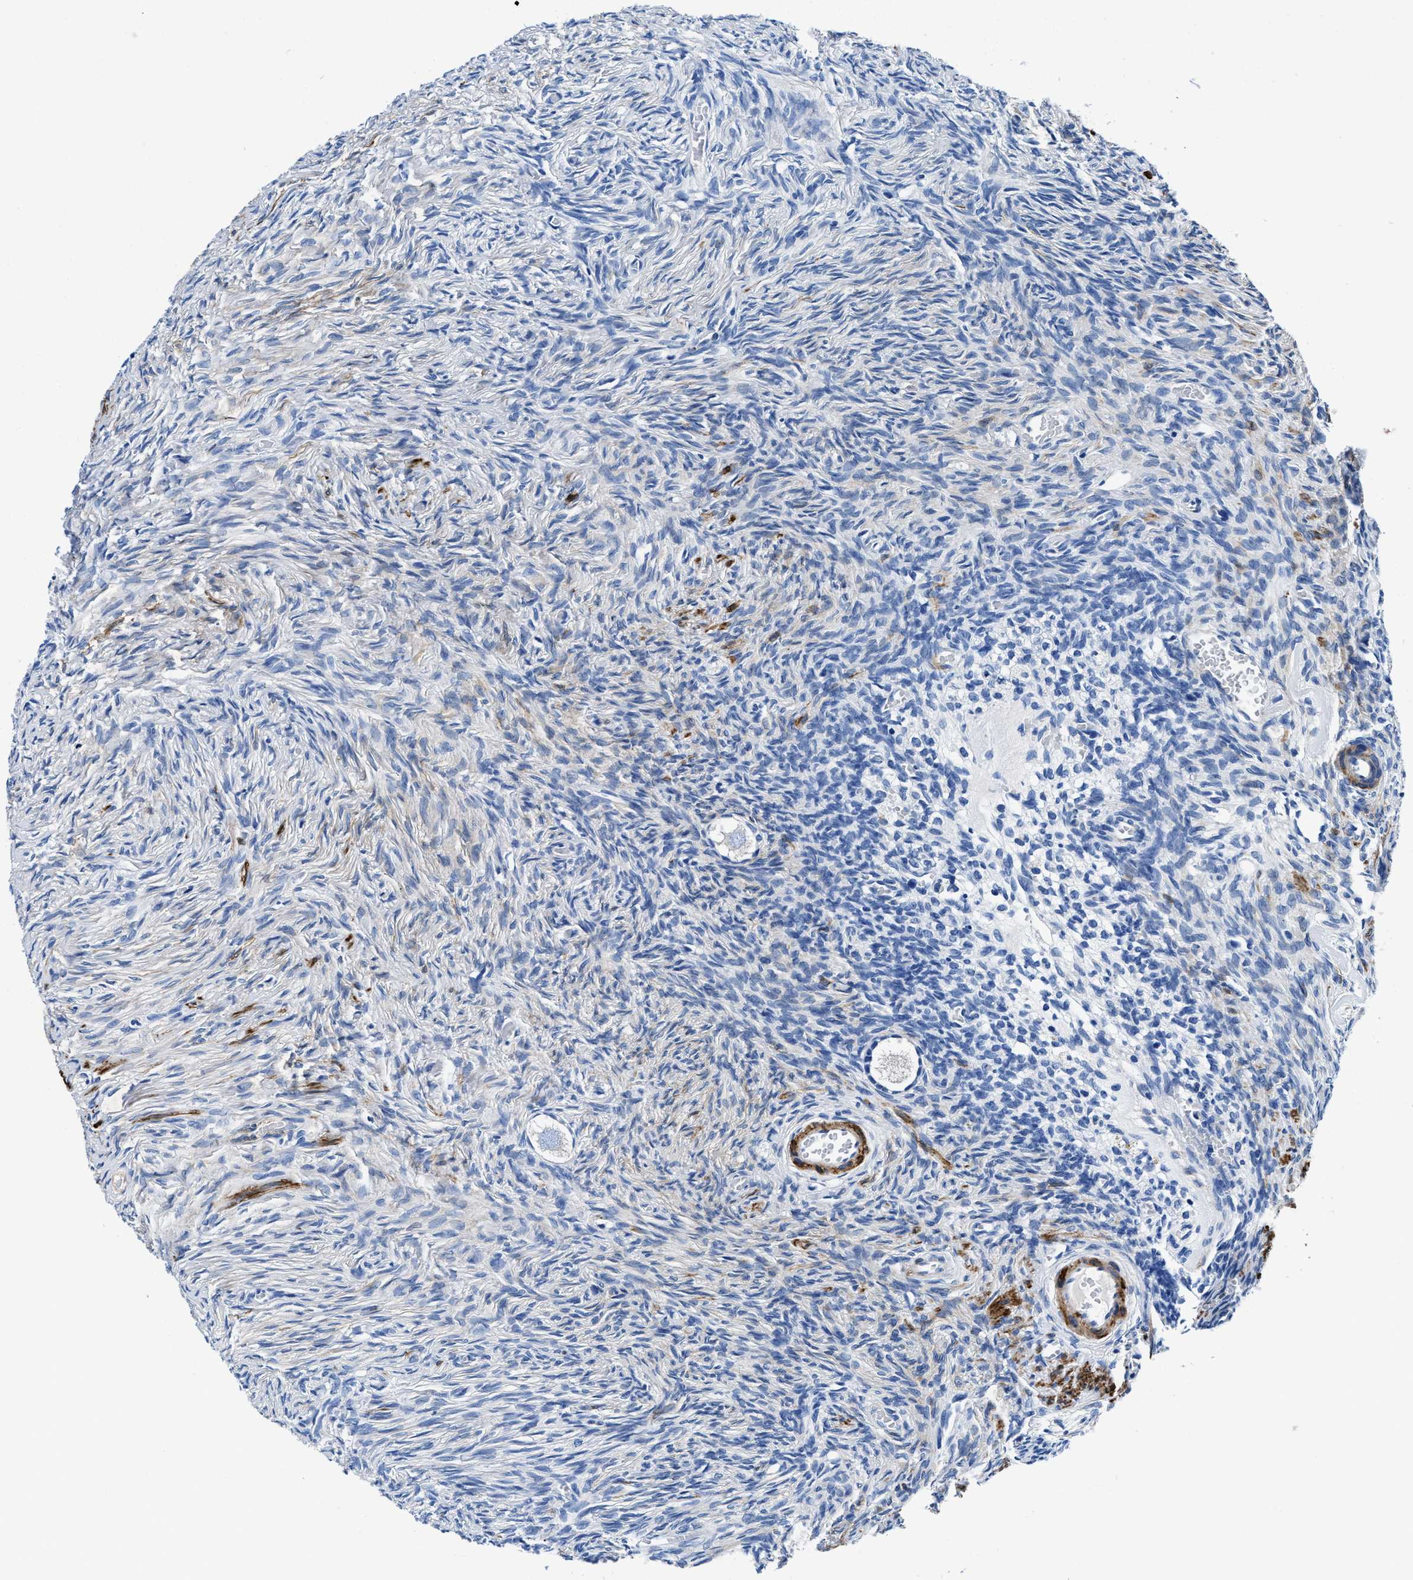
{"staining": {"intensity": "negative", "quantity": "none", "location": "none"}, "tissue": "ovary", "cell_type": "Ovarian stroma cells", "image_type": "normal", "snomed": [{"axis": "morphology", "description": "Normal tissue, NOS"}, {"axis": "topography", "description": "Ovary"}], "caption": "IHC of unremarkable ovary exhibits no staining in ovarian stroma cells. Brightfield microscopy of immunohistochemistry (IHC) stained with DAB (3,3'-diaminobenzidine) (brown) and hematoxylin (blue), captured at high magnification.", "gene": "TEX261", "patient": {"sex": "female", "age": 27}}